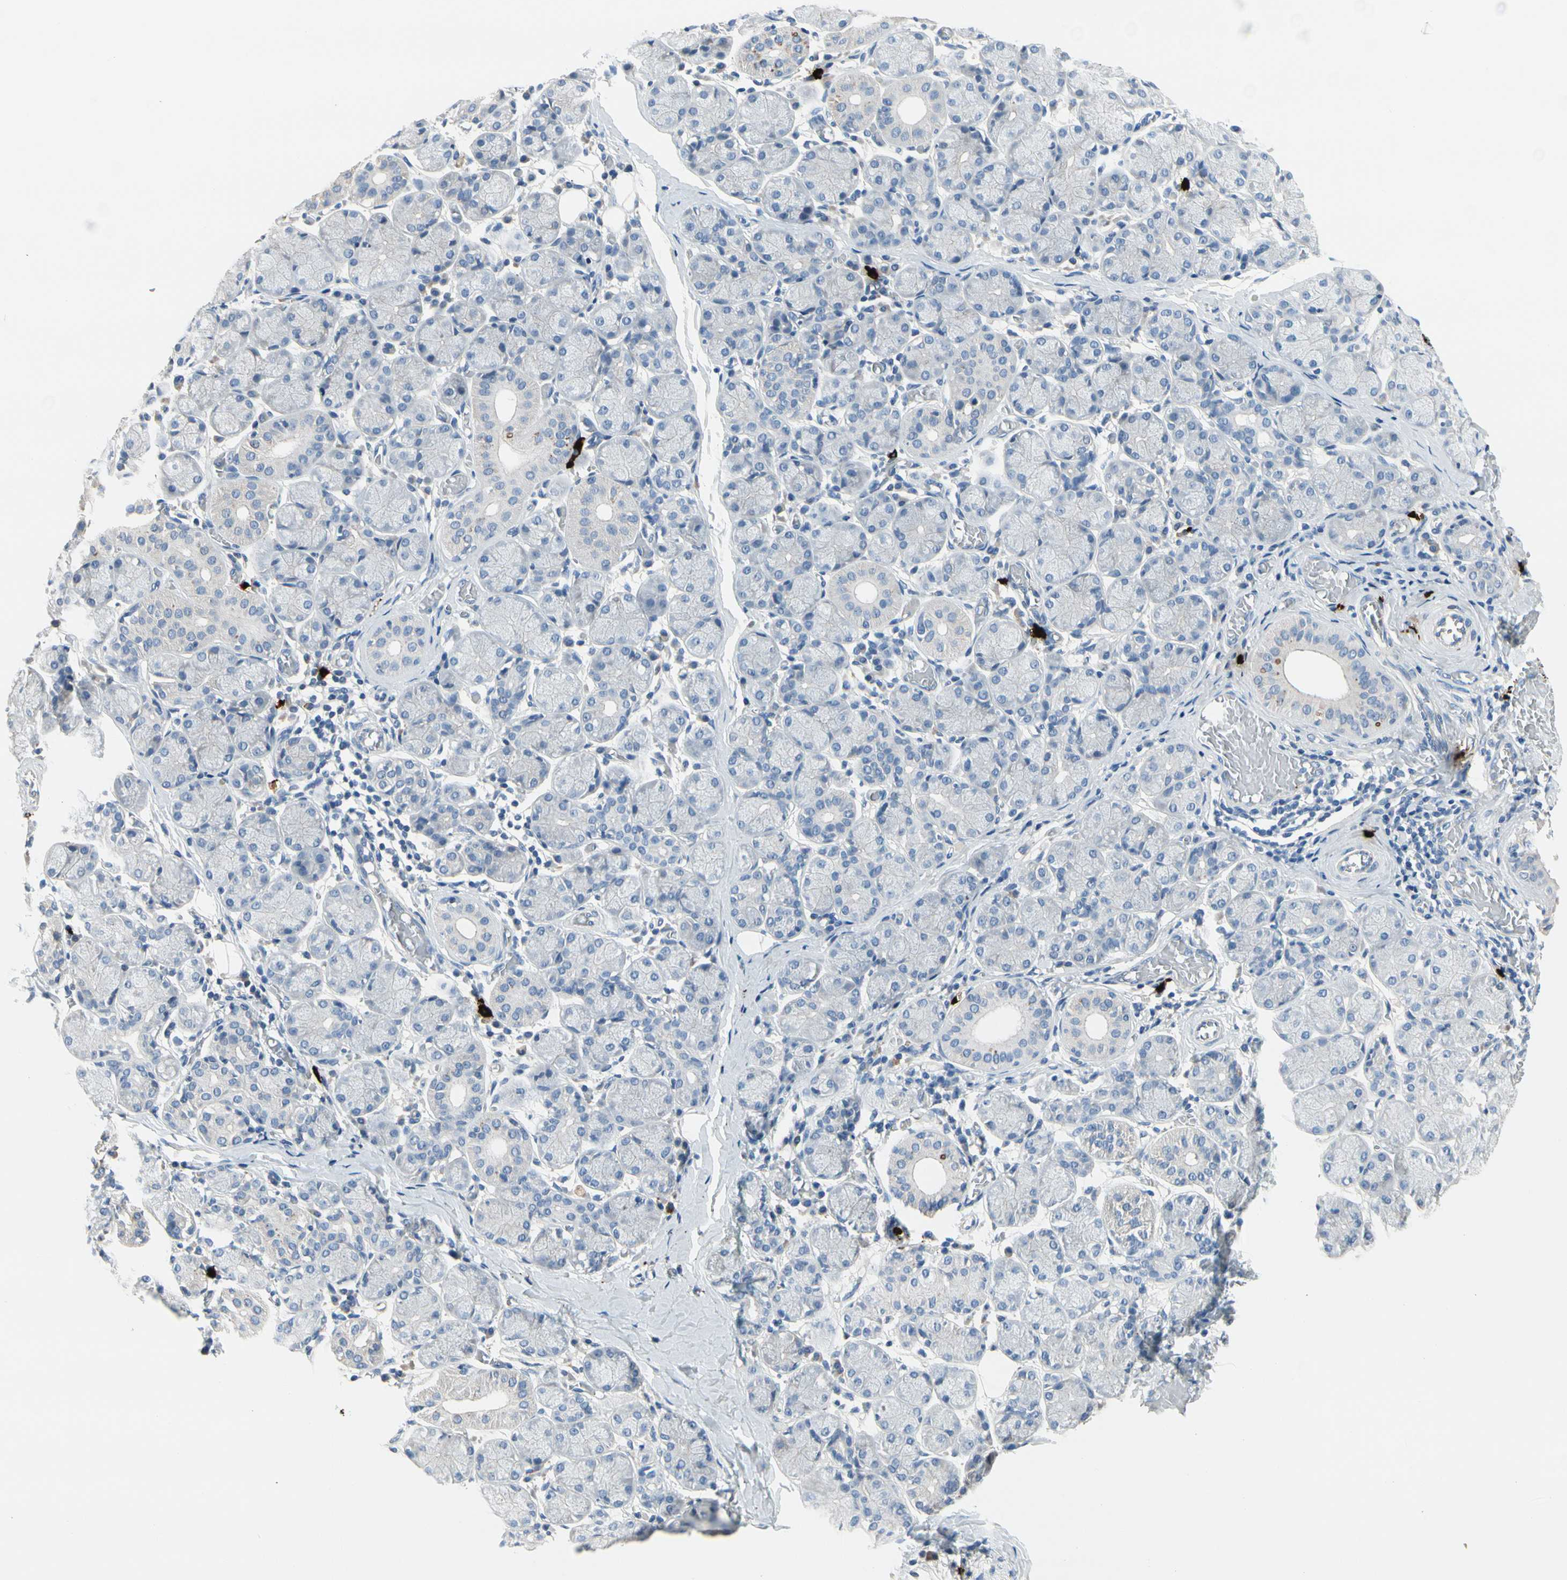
{"staining": {"intensity": "negative", "quantity": "none", "location": "none"}, "tissue": "salivary gland", "cell_type": "Glandular cells", "image_type": "normal", "snomed": [{"axis": "morphology", "description": "Normal tissue, NOS"}, {"axis": "topography", "description": "Salivary gland"}], "caption": "High power microscopy micrograph of an IHC micrograph of benign salivary gland, revealing no significant positivity in glandular cells.", "gene": "CPA3", "patient": {"sex": "female", "age": 24}}